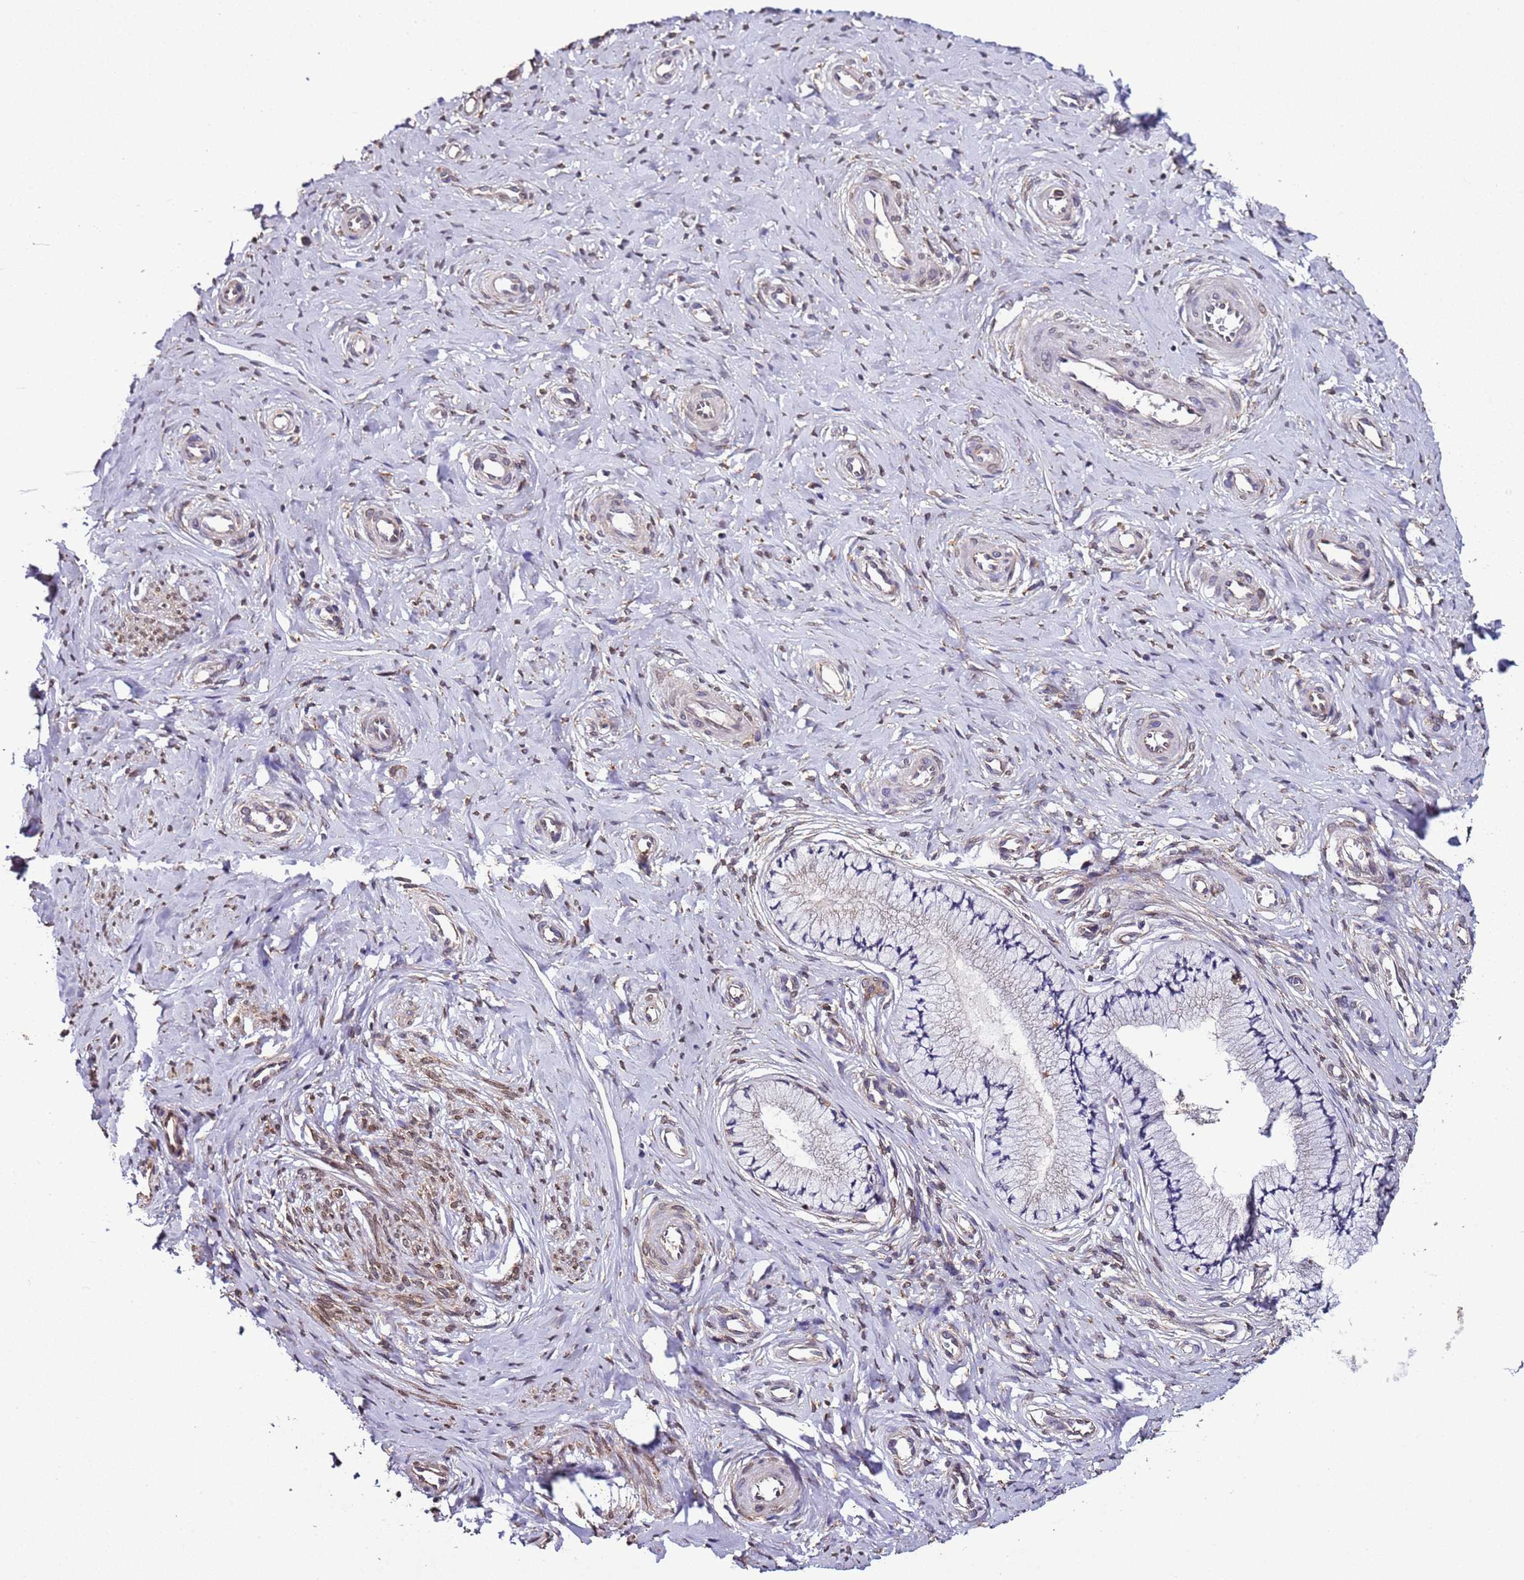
{"staining": {"intensity": "moderate", "quantity": "25%-75%", "location": "cytoplasmic/membranous"}, "tissue": "cervix", "cell_type": "Glandular cells", "image_type": "normal", "snomed": [{"axis": "morphology", "description": "Normal tissue, NOS"}, {"axis": "topography", "description": "Cervix"}], "caption": "Glandular cells show moderate cytoplasmic/membranous expression in approximately 25%-75% of cells in unremarkable cervix.", "gene": "SLC41A3", "patient": {"sex": "female", "age": 36}}